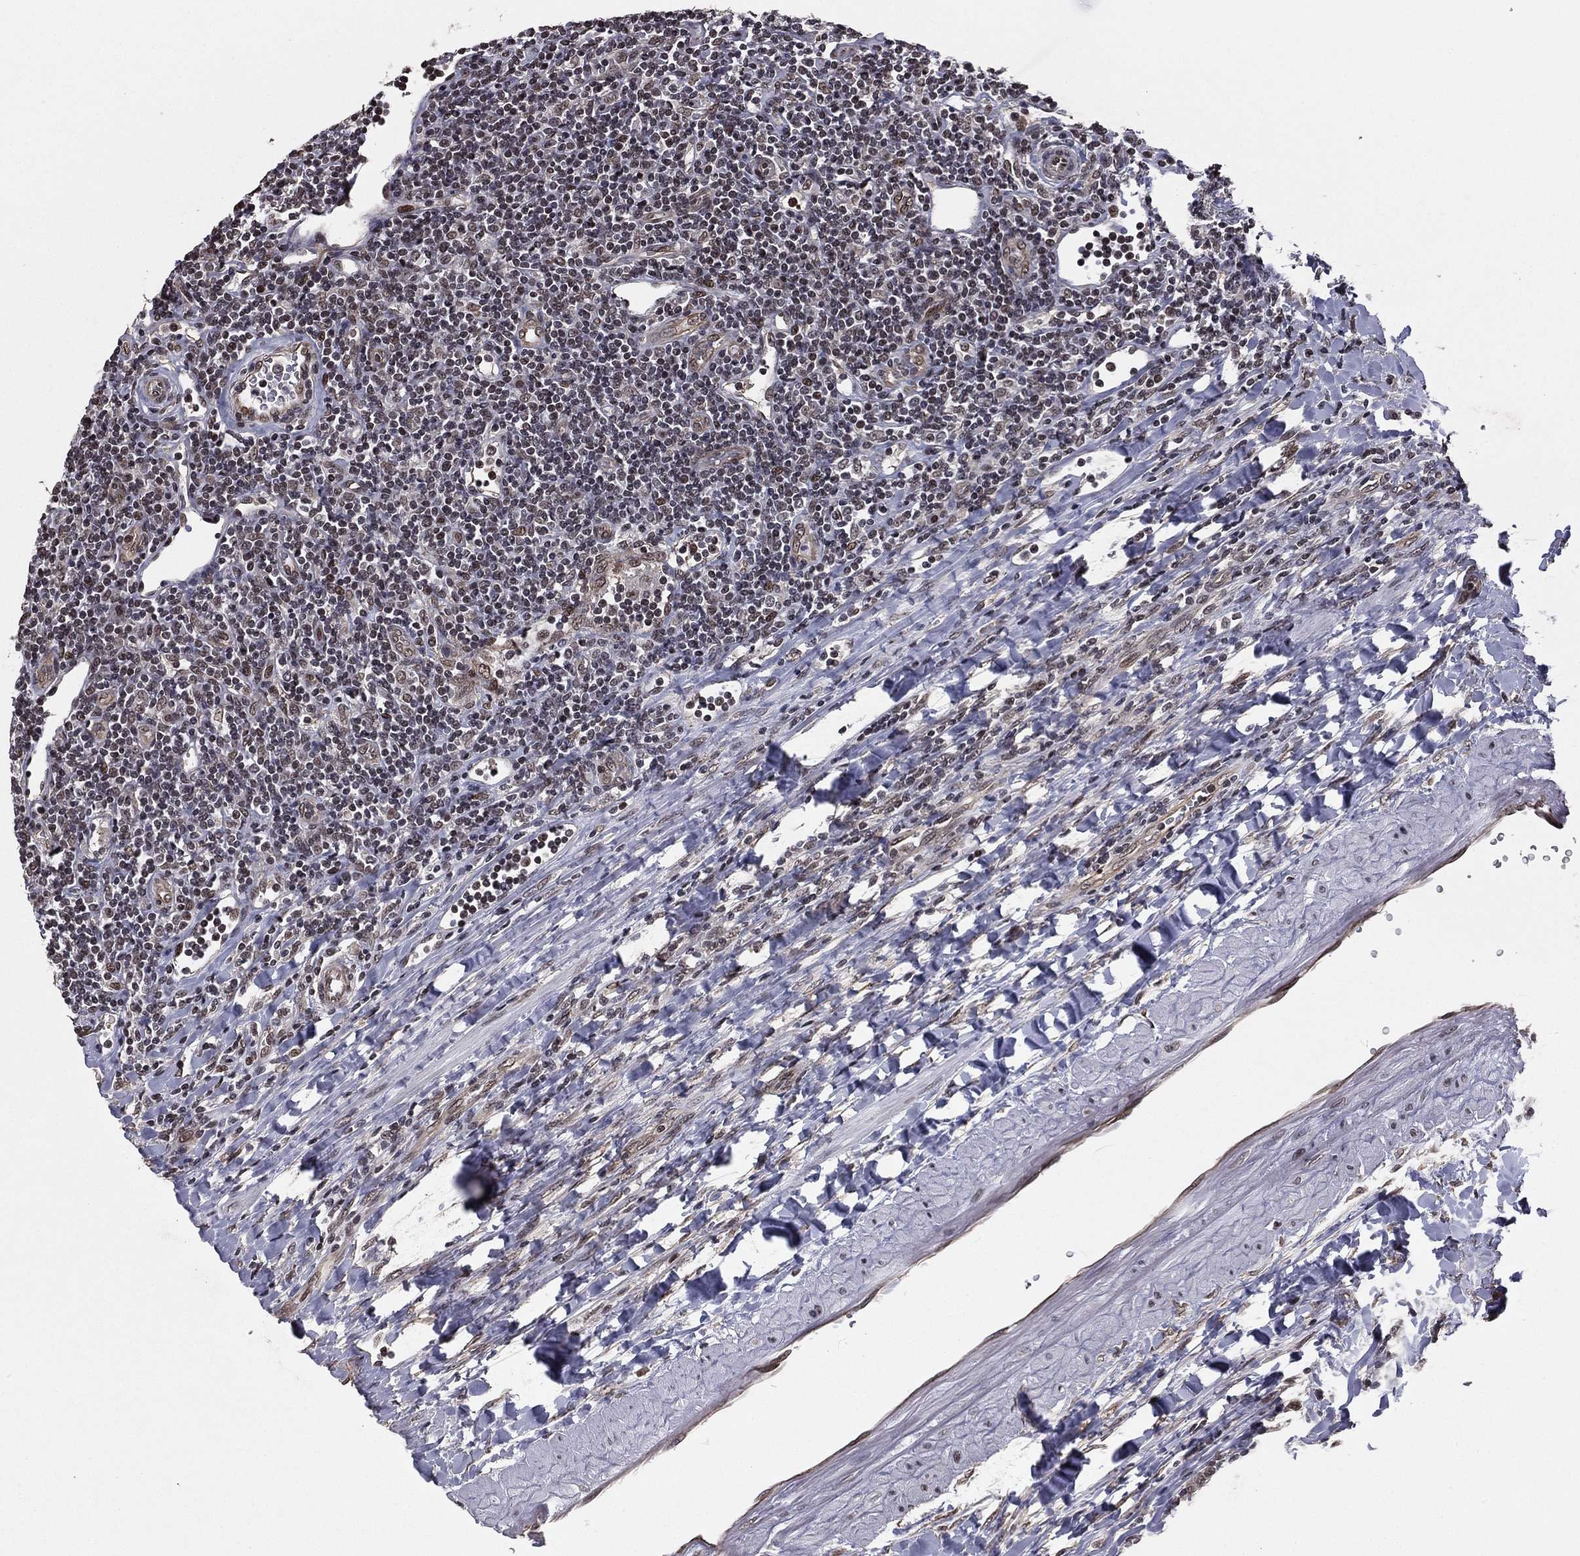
{"staining": {"intensity": "weak", "quantity": "<25%", "location": "cytoplasmic/membranous"}, "tissue": "lymphoma", "cell_type": "Tumor cells", "image_type": "cancer", "snomed": [{"axis": "morphology", "description": "Hodgkin's disease, NOS"}, {"axis": "topography", "description": "Lymph node"}], "caption": "This is a image of IHC staining of Hodgkin's disease, which shows no positivity in tumor cells. (DAB IHC with hematoxylin counter stain).", "gene": "RARB", "patient": {"sex": "male", "age": 40}}